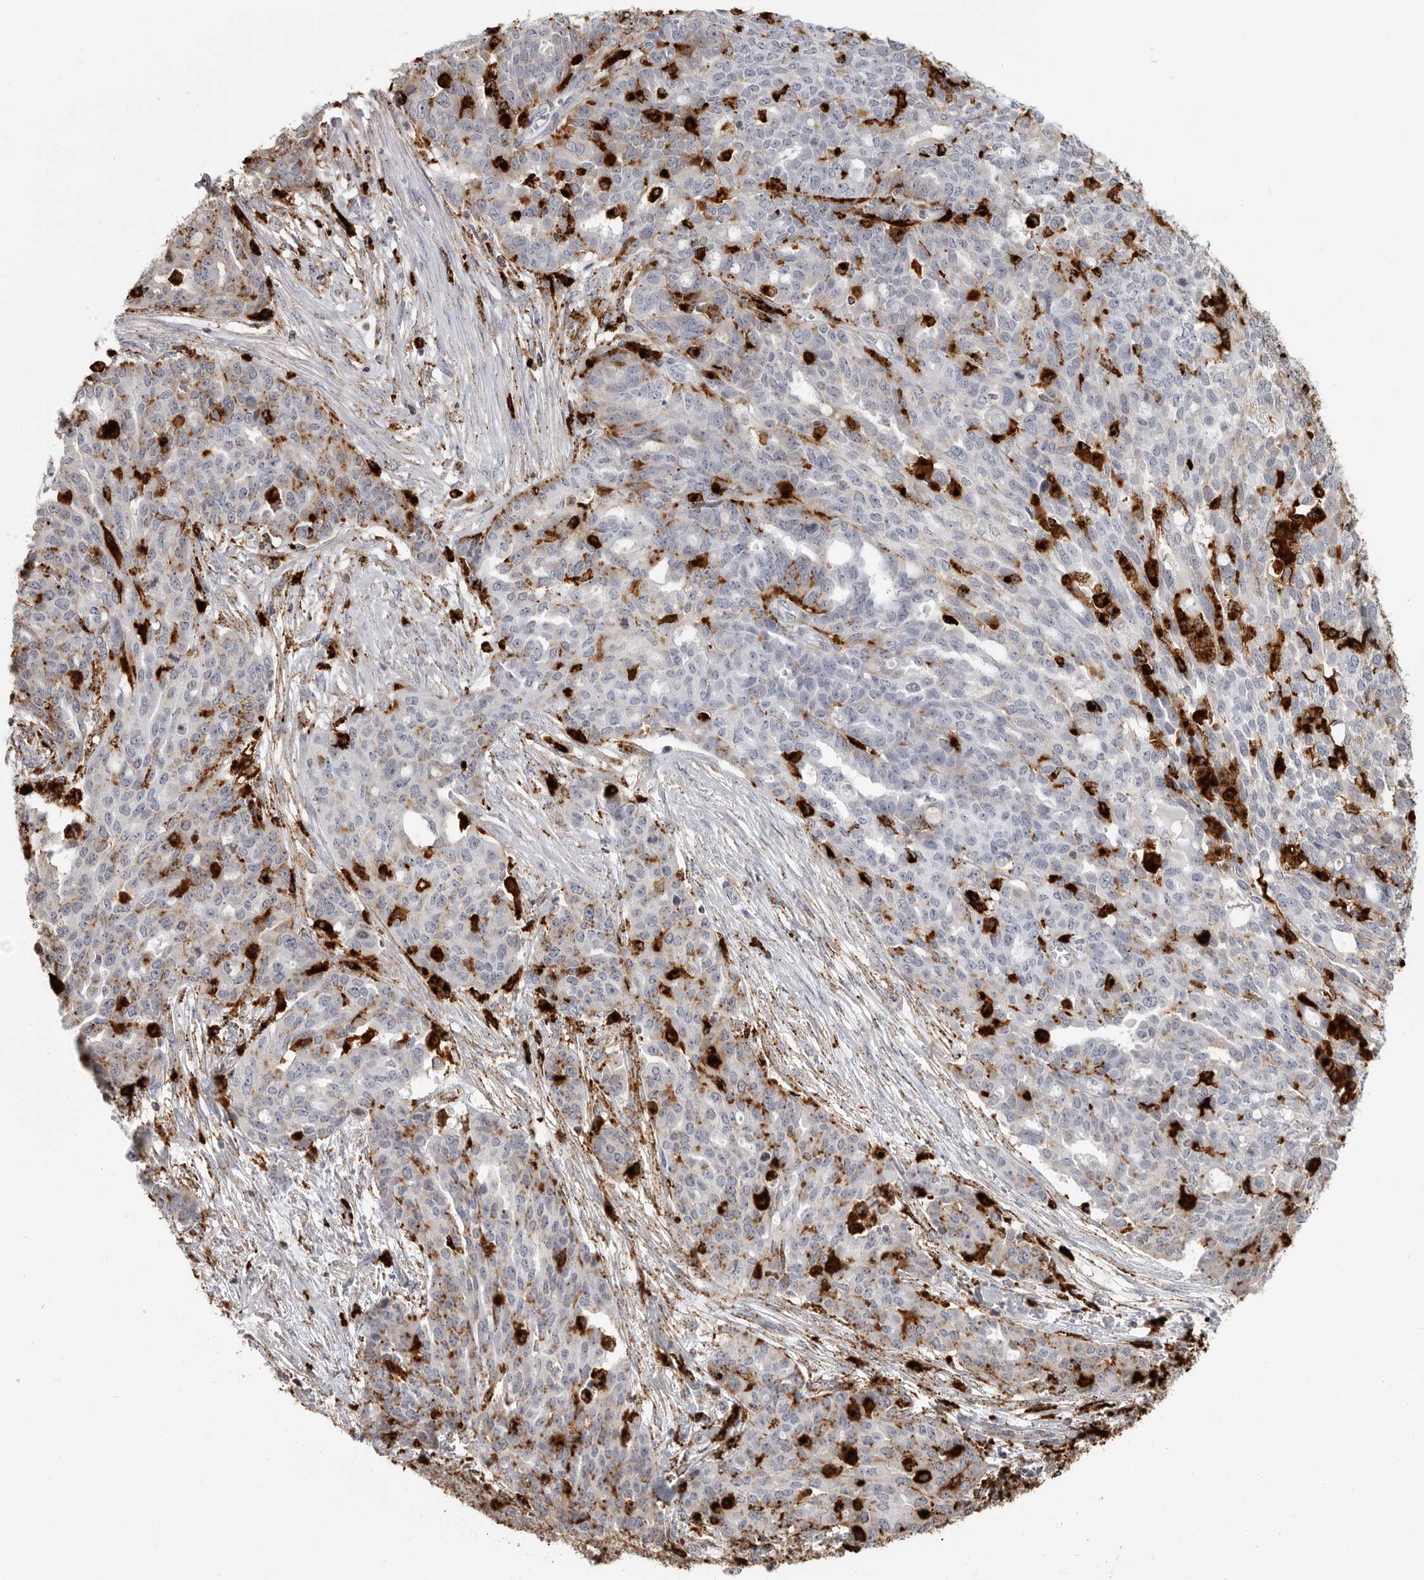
{"staining": {"intensity": "moderate", "quantity": "<25%", "location": "cytoplasmic/membranous"}, "tissue": "ovarian cancer", "cell_type": "Tumor cells", "image_type": "cancer", "snomed": [{"axis": "morphology", "description": "Cystadenocarcinoma, serous, NOS"}, {"axis": "topography", "description": "Soft tissue"}, {"axis": "topography", "description": "Ovary"}], "caption": "An image of human ovarian cancer stained for a protein shows moderate cytoplasmic/membranous brown staining in tumor cells. The staining was performed using DAB to visualize the protein expression in brown, while the nuclei were stained in blue with hematoxylin (Magnification: 20x).", "gene": "IFI30", "patient": {"sex": "female", "age": 57}}